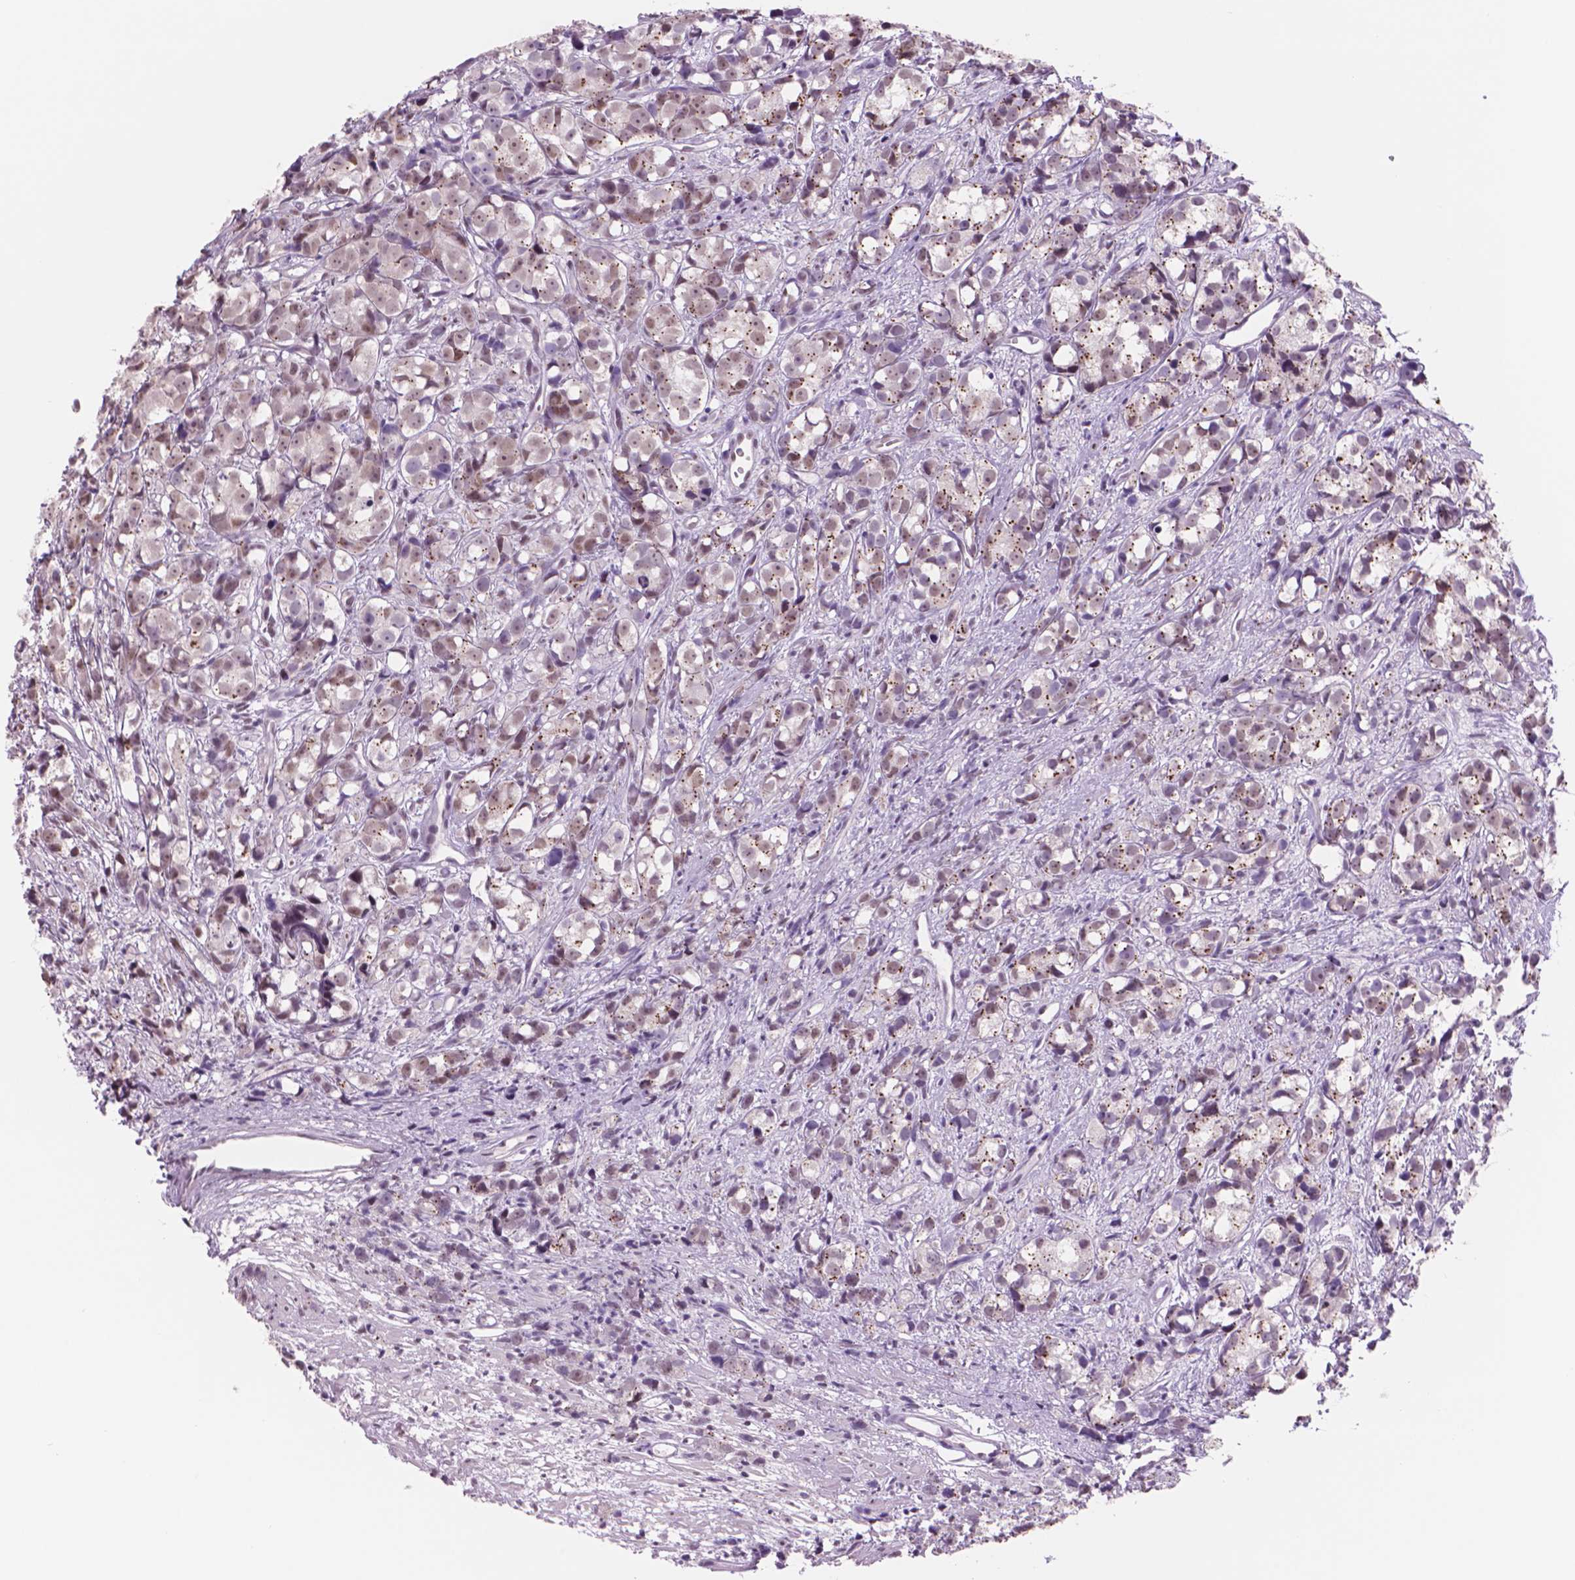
{"staining": {"intensity": "moderate", "quantity": "25%-75%", "location": "cytoplasmic/membranous,nuclear"}, "tissue": "prostate cancer", "cell_type": "Tumor cells", "image_type": "cancer", "snomed": [{"axis": "morphology", "description": "Adenocarcinoma, High grade"}, {"axis": "topography", "description": "Prostate"}], "caption": "Approximately 25%-75% of tumor cells in human adenocarcinoma (high-grade) (prostate) demonstrate moderate cytoplasmic/membranous and nuclear protein positivity as visualized by brown immunohistochemical staining.", "gene": "POLR3D", "patient": {"sex": "male", "age": 77}}